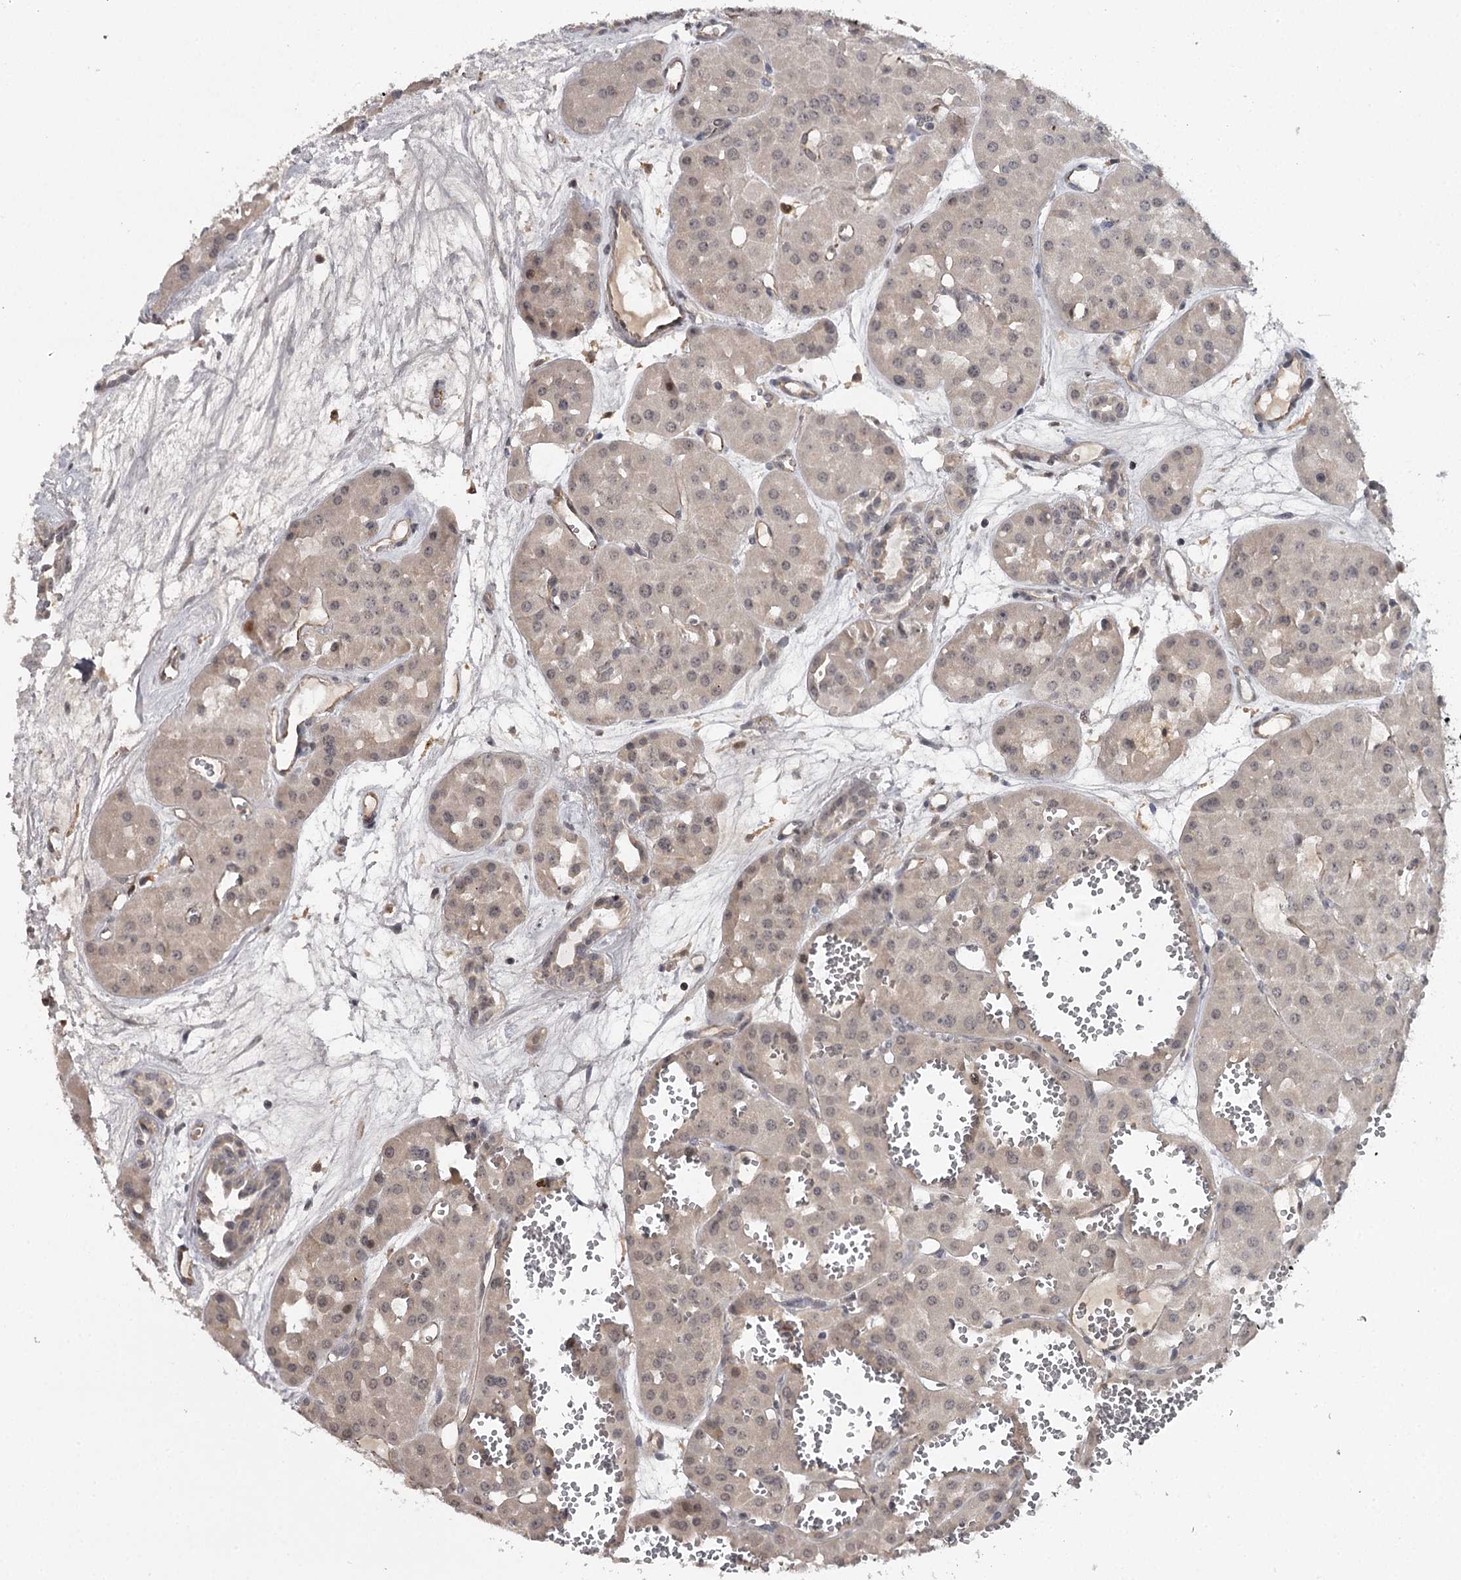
{"staining": {"intensity": "weak", "quantity": "25%-75%", "location": "cytoplasmic/membranous"}, "tissue": "renal cancer", "cell_type": "Tumor cells", "image_type": "cancer", "snomed": [{"axis": "morphology", "description": "Carcinoma, NOS"}, {"axis": "topography", "description": "Kidney"}], "caption": "Renal cancer was stained to show a protein in brown. There is low levels of weak cytoplasmic/membranous staining in approximately 25%-75% of tumor cells. (DAB (3,3'-diaminobenzidine) IHC with brightfield microscopy, high magnification).", "gene": "CWF19L2", "patient": {"sex": "female", "age": 75}}